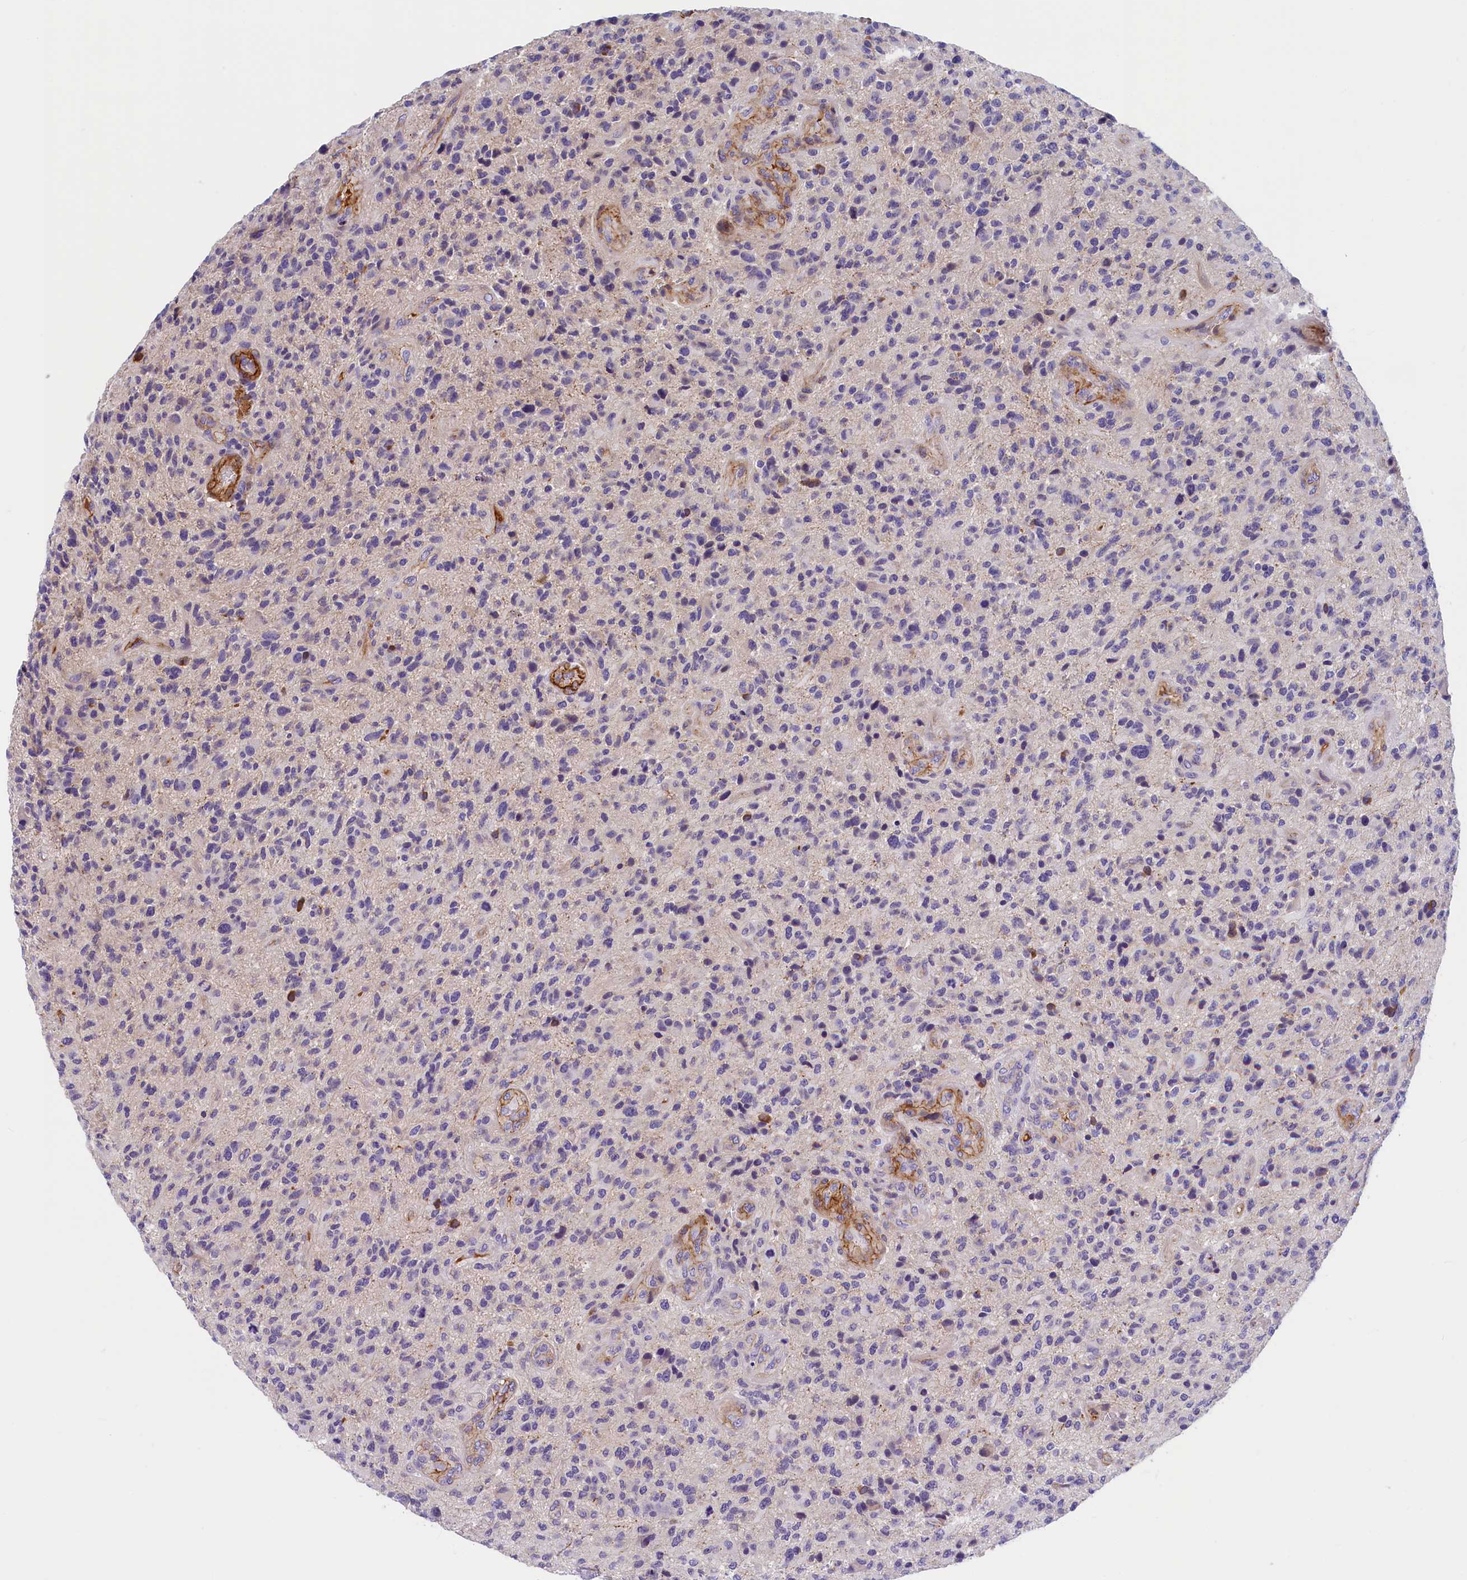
{"staining": {"intensity": "negative", "quantity": "none", "location": "none"}, "tissue": "glioma", "cell_type": "Tumor cells", "image_type": "cancer", "snomed": [{"axis": "morphology", "description": "Glioma, malignant, High grade"}, {"axis": "topography", "description": "Brain"}], "caption": "Immunohistochemical staining of human glioma demonstrates no significant expression in tumor cells.", "gene": "BCL2L13", "patient": {"sex": "male", "age": 47}}